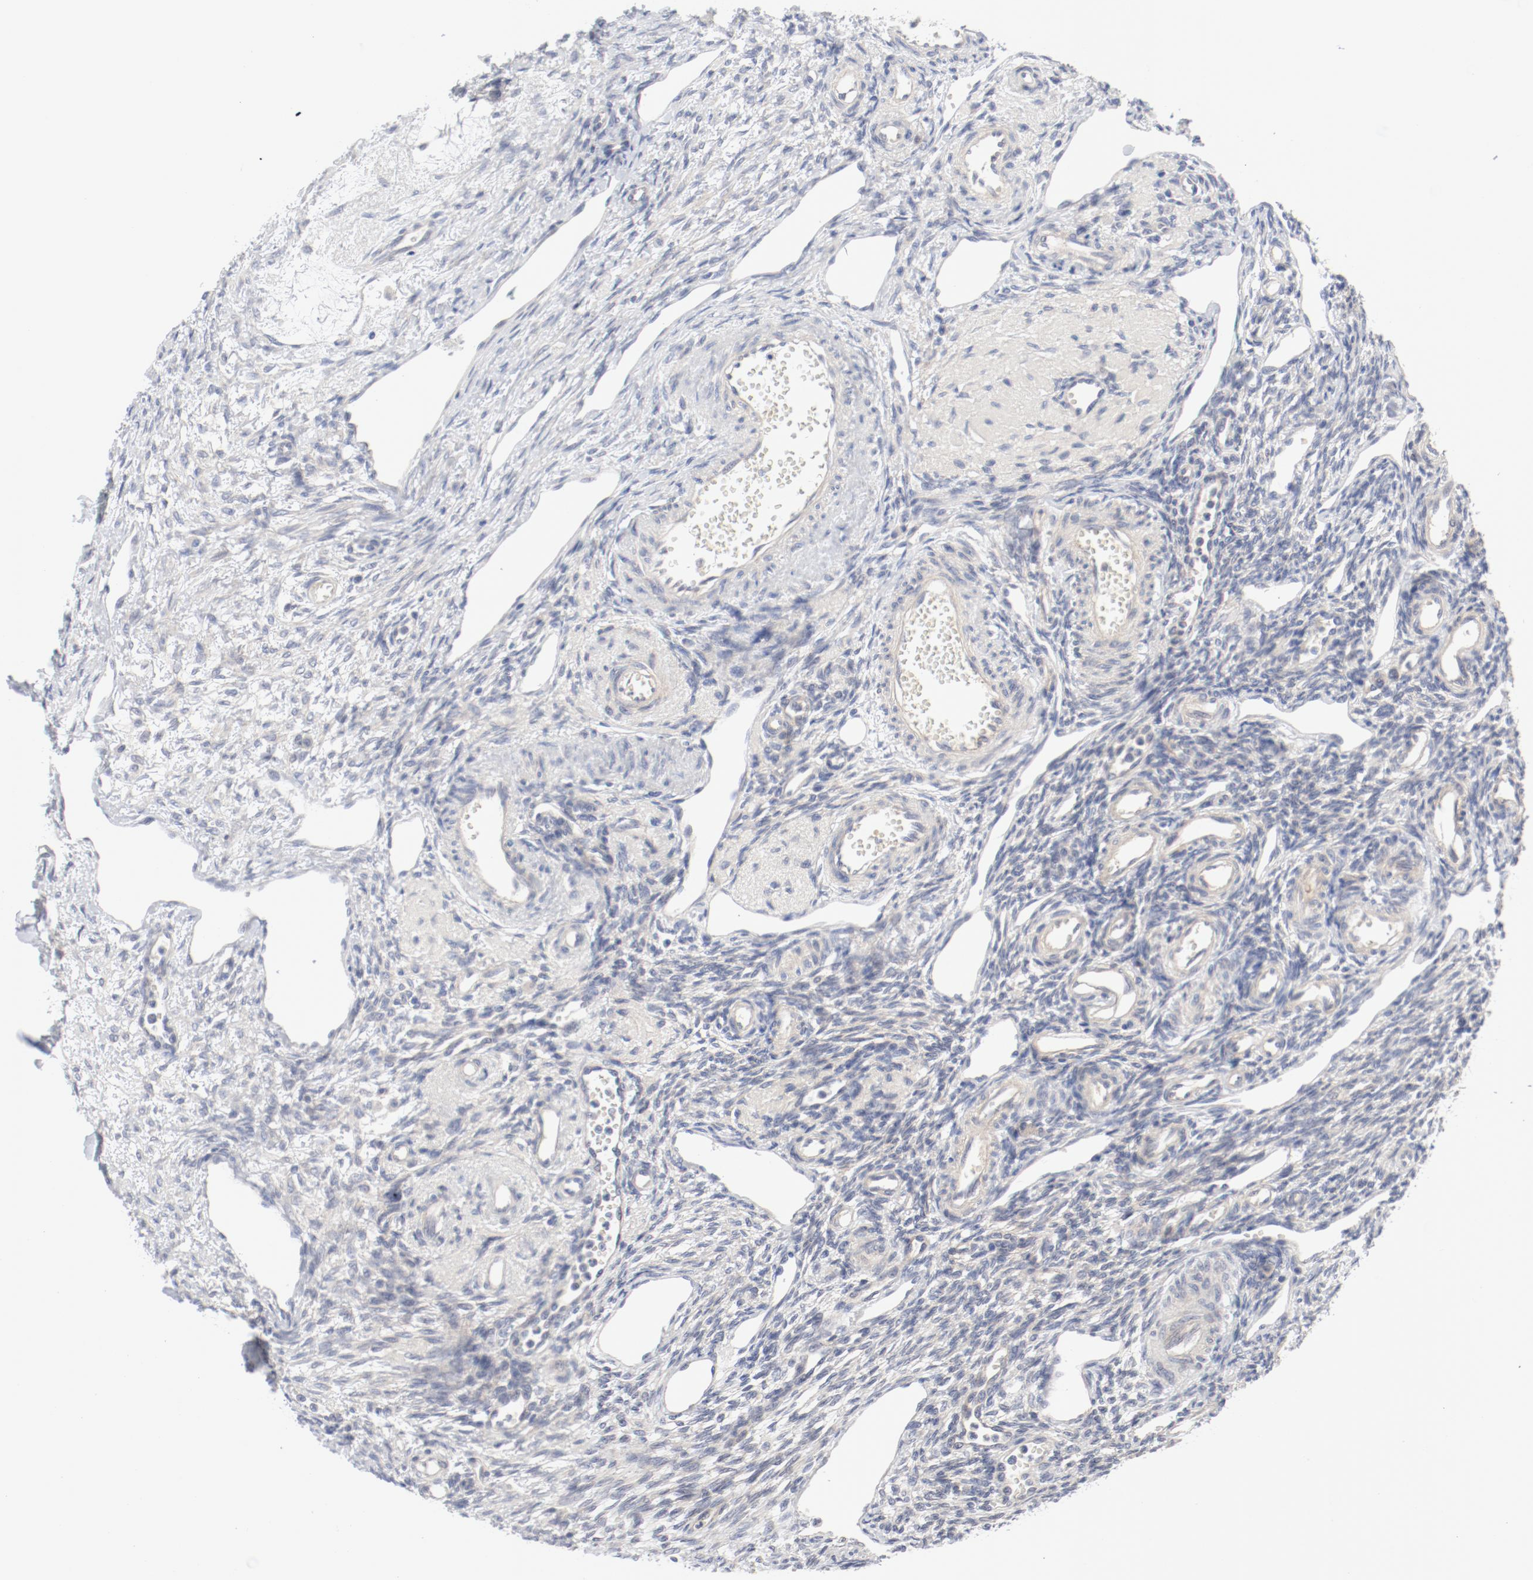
{"staining": {"intensity": "negative", "quantity": "none", "location": "none"}, "tissue": "ovary", "cell_type": "Ovarian stroma cells", "image_type": "normal", "snomed": [{"axis": "morphology", "description": "Normal tissue, NOS"}, {"axis": "topography", "description": "Ovary"}], "caption": "Immunohistochemistry micrograph of benign human ovary stained for a protein (brown), which demonstrates no staining in ovarian stroma cells.", "gene": "BAD", "patient": {"sex": "female", "age": 33}}